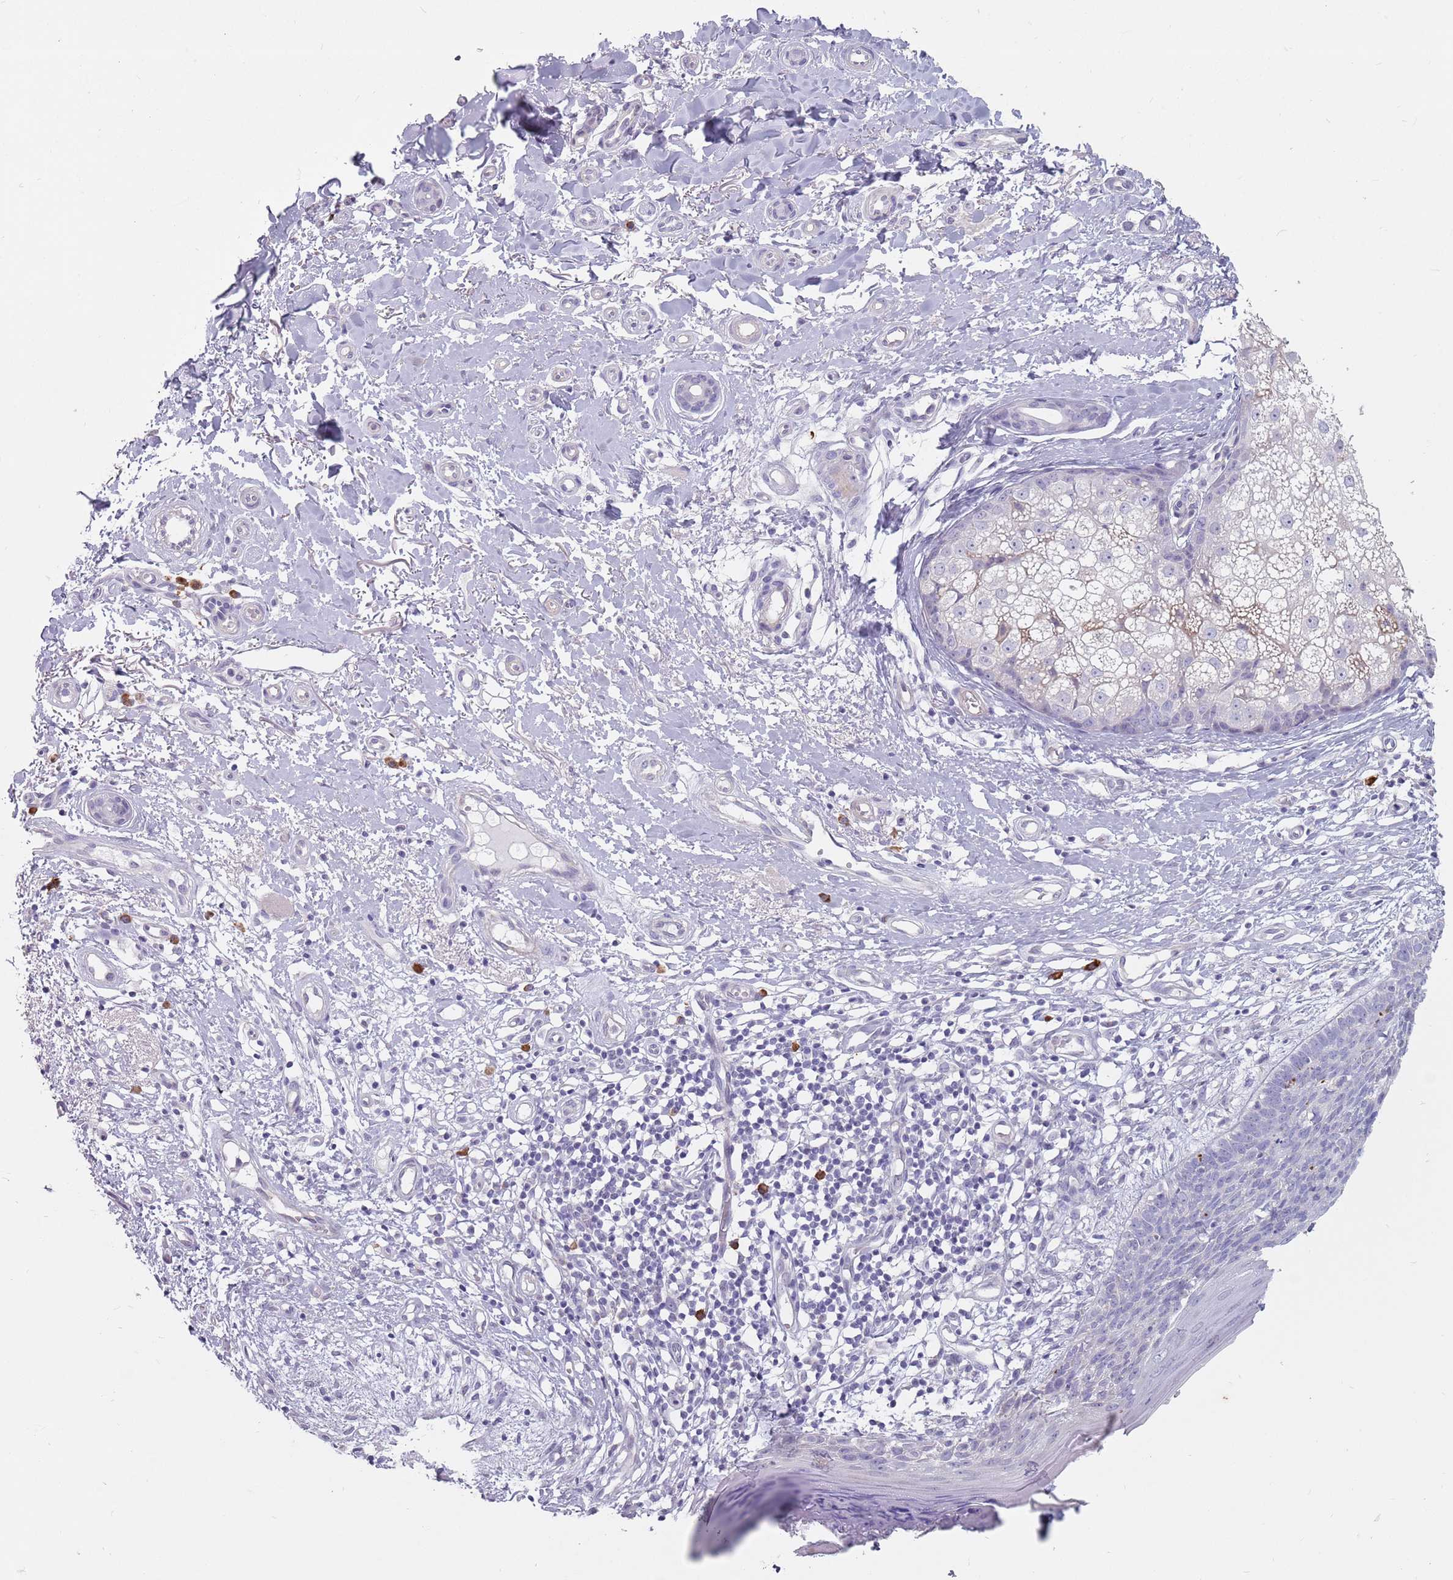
{"staining": {"intensity": "negative", "quantity": "none", "location": "none"}, "tissue": "skin cancer", "cell_type": "Tumor cells", "image_type": "cancer", "snomed": [{"axis": "morphology", "description": "Basal cell carcinoma"}, {"axis": "topography", "description": "Skin"}], "caption": "This is an IHC micrograph of human basal cell carcinoma (skin). There is no positivity in tumor cells.", "gene": "DXO", "patient": {"sex": "male", "age": 78}}